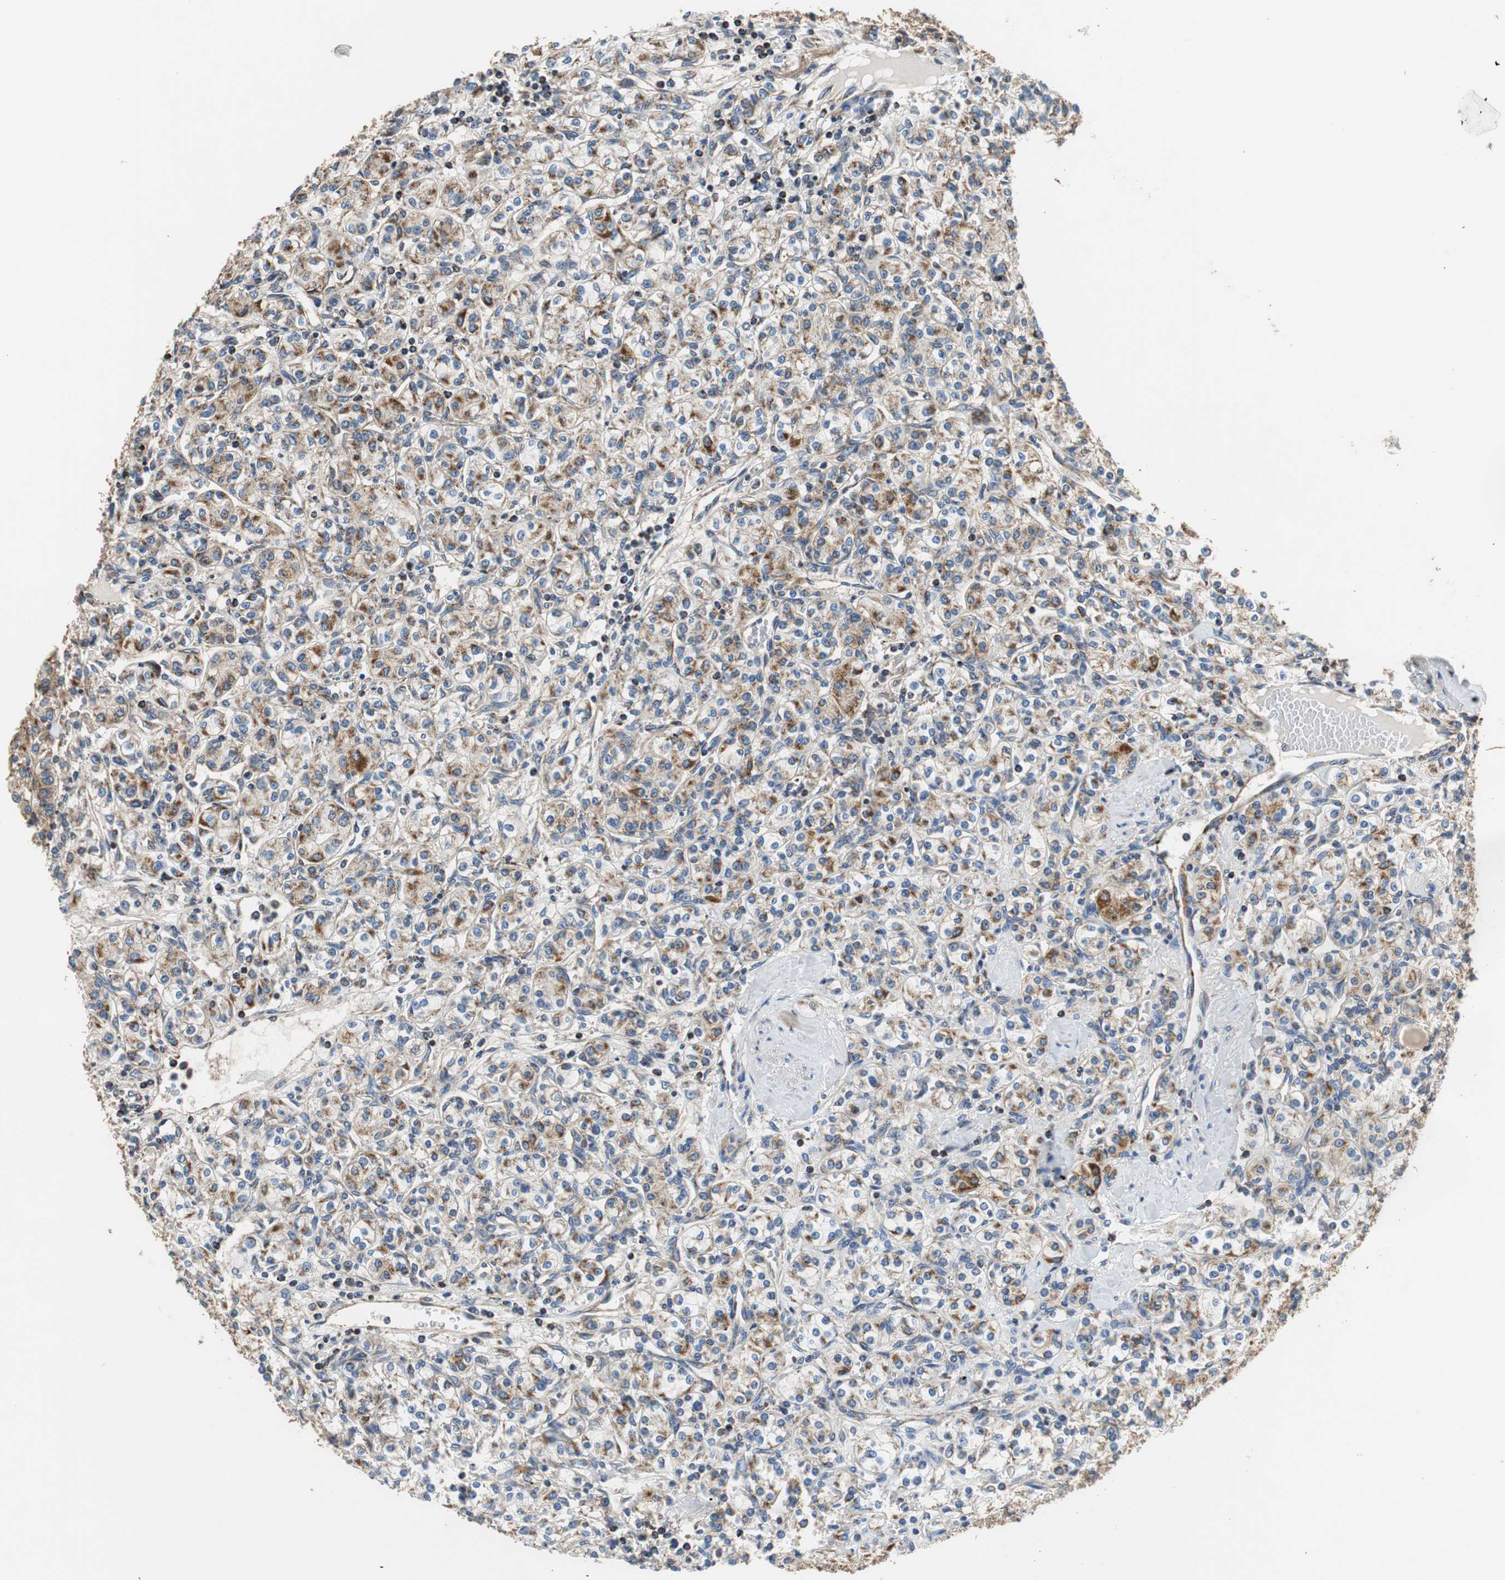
{"staining": {"intensity": "strong", "quantity": "25%-75%", "location": "cytoplasmic/membranous"}, "tissue": "renal cancer", "cell_type": "Tumor cells", "image_type": "cancer", "snomed": [{"axis": "morphology", "description": "Adenocarcinoma, NOS"}, {"axis": "topography", "description": "Kidney"}], "caption": "An IHC photomicrograph of neoplastic tissue is shown. Protein staining in brown highlights strong cytoplasmic/membranous positivity in adenocarcinoma (renal) within tumor cells.", "gene": "GSTK1", "patient": {"sex": "male", "age": 77}}